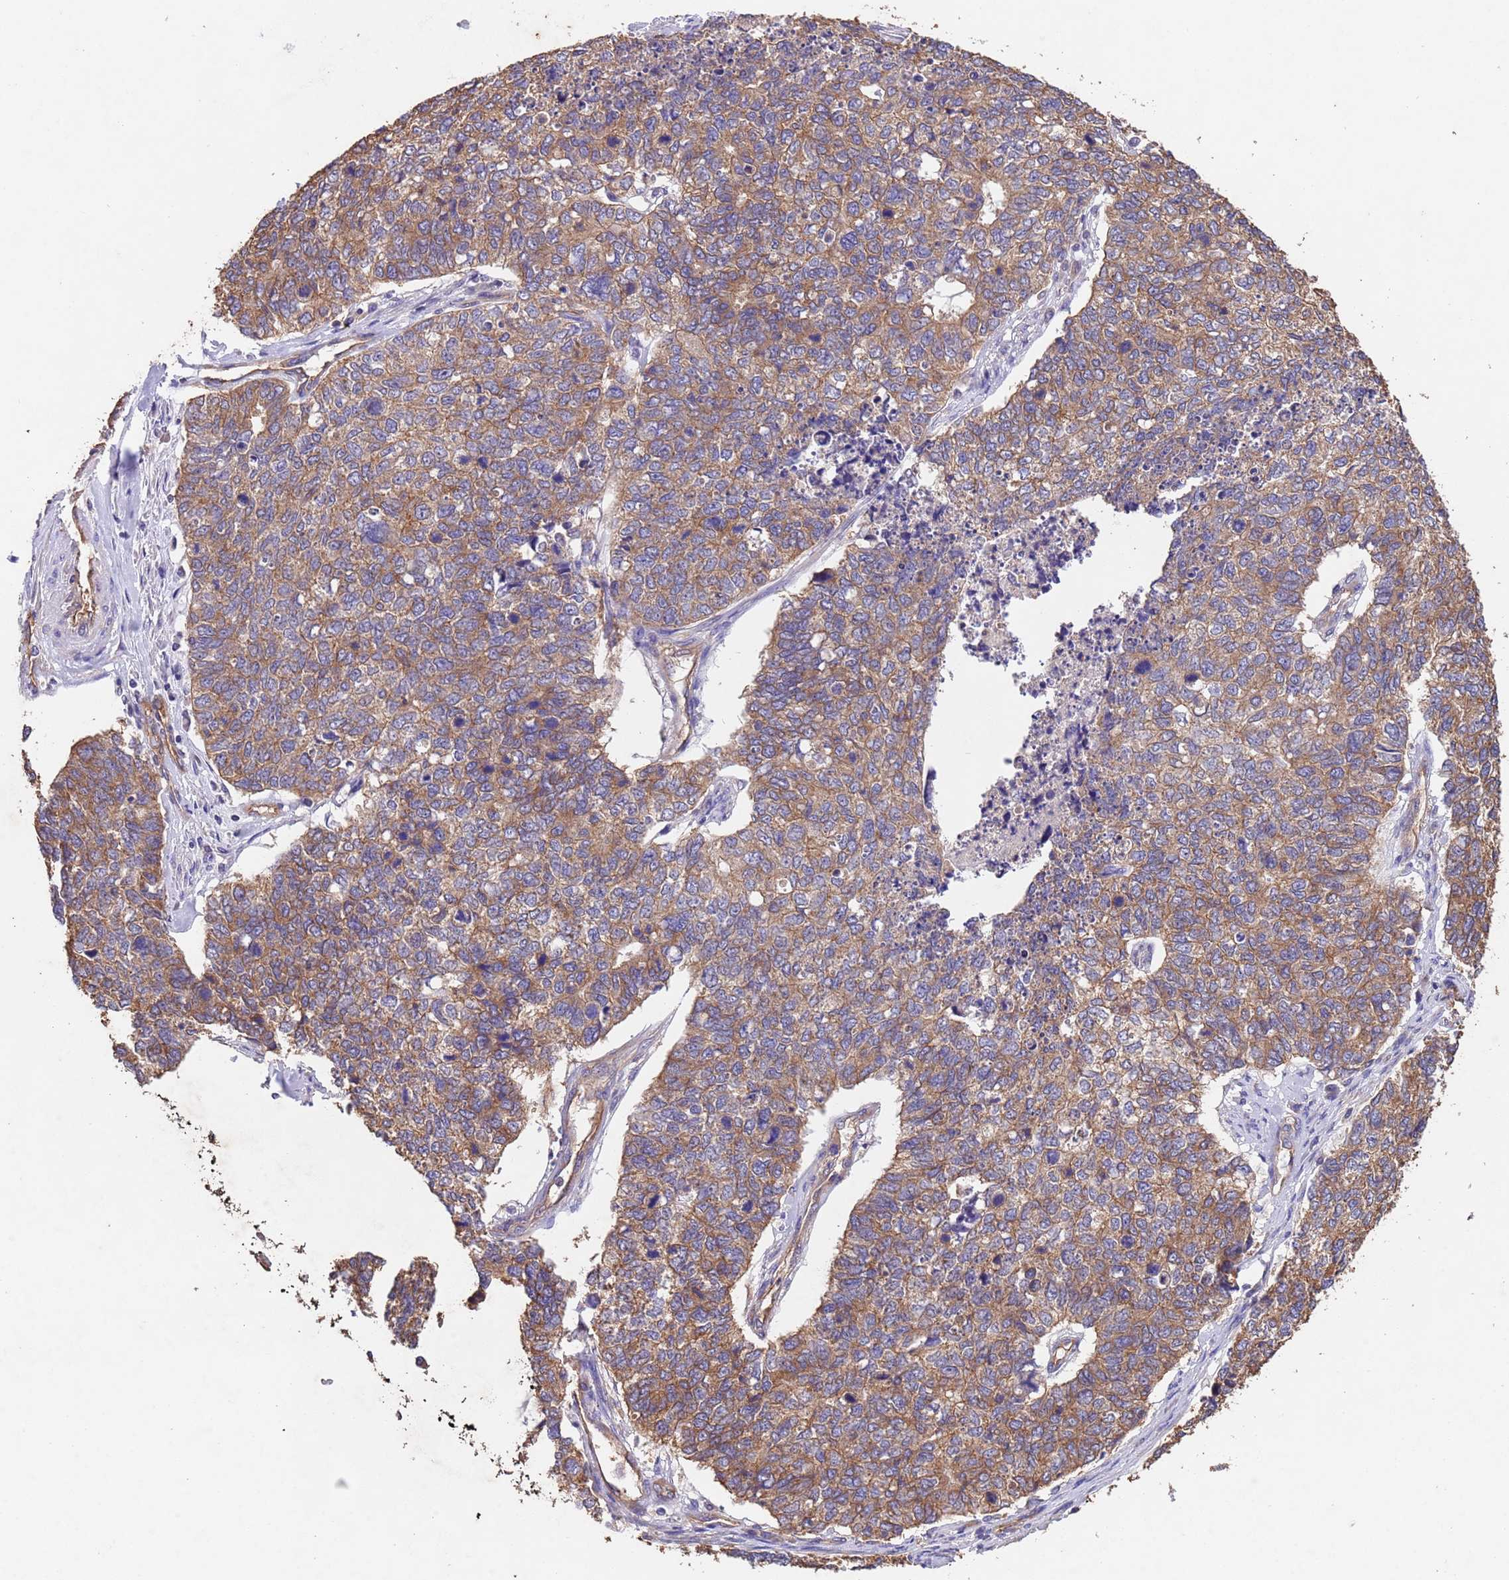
{"staining": {"intensity": "moderate", "quantity": ">75%", "location": "cytoplasmic/membranous"}, "tissue": "cervical cancer", "cell_type": "Tumor cells", "image_type": "cancer", "snomed": [{"axis": "morphology", "description": "Squamous cell carcinoma, NOS"}, {"axis": "topography", "description": "Cervix"}], "caption": "This image exhibits IHC staining of cervical cancer, with medium moderate cytoplasmic/membranous staining in about >75% of tumor cells.", "gene": "MTX3", "patient": {"sex": "female", "age": 63}}